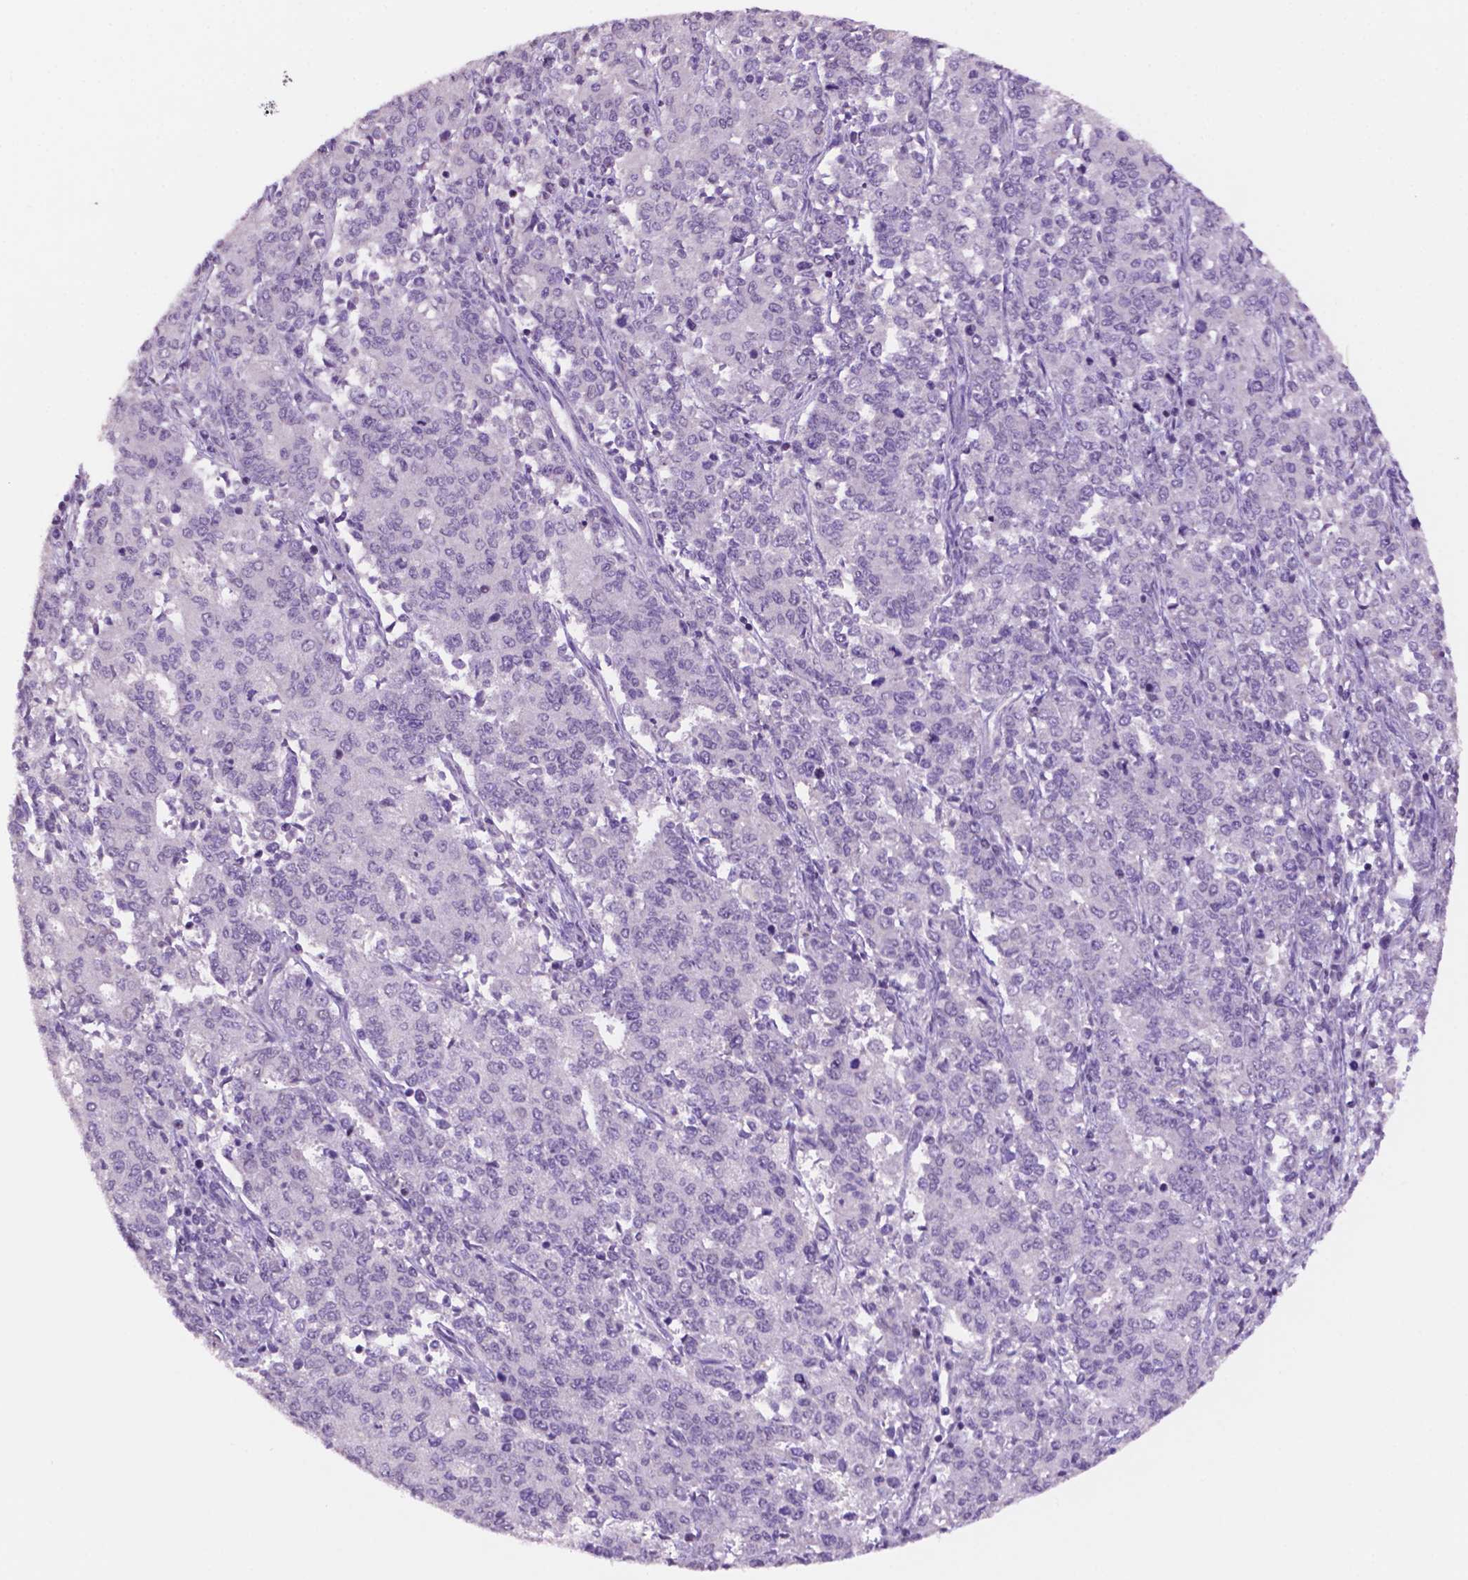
{"staining": {"intensity": "negative", "quantity": "none", "location": "none"}, "tissue": "endometrial cancer", "cell_type": "Tumor cells", "image_type": "cancer", "snomed": [{"axis": "morphology", "description": "Adenocarcinoma, NOS"}, {"axis": "topography", "description": "Endometrium"}], "caption": "Immunohistochemistry histopathology image of human endometrial cancer stained for a protein (brown), which displays no expression in tumor cells.", "gene": "NCOR1", "patient": {"sex": "female", "age": 50}}